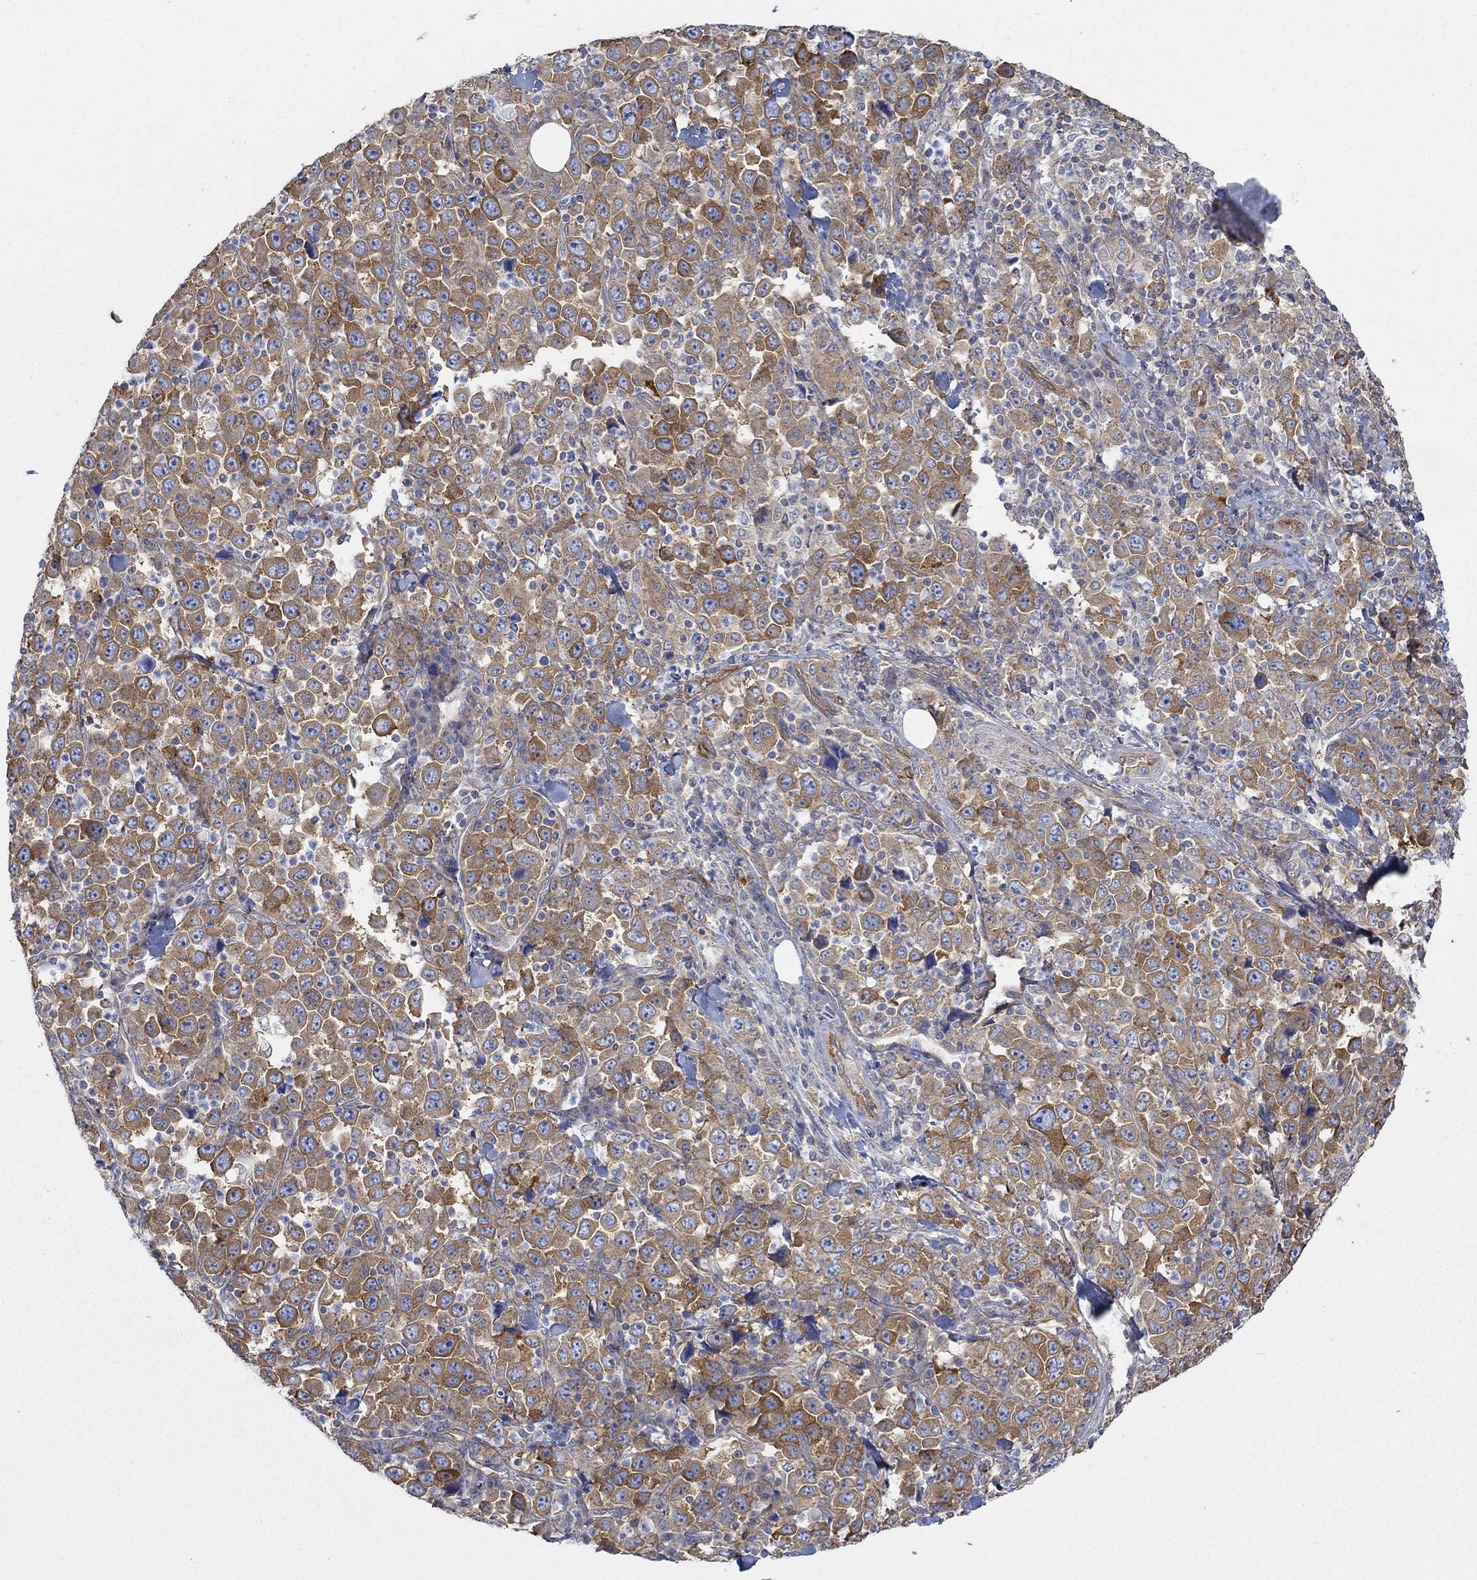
{"staining": {"intensity": "strong", "quantity": "25%-75%", "location": "cytoplasmic/membranous"}, "tissue": "stomach cancer", "cell_type": "Tumor cells", "image_type": "cancer", "snomed": [{"axis": "morphology", "description": "Normal tissue, NOS"}, {"axis": "morphology", "description": "Adenocarcinoma, NOS"}, {"axis": "topography", "description": "Stomach, upper"}, {"axis": "topography", "description": "Stomach"}], "caption": "Stomach cancer stained for a protein (brown) exhibits strong cytoplasmic/membranous positive positivity in about 25%-75% of tumor cells.", "gene": "SPAG9", "patient": {"sex": "male", "age": 59}}